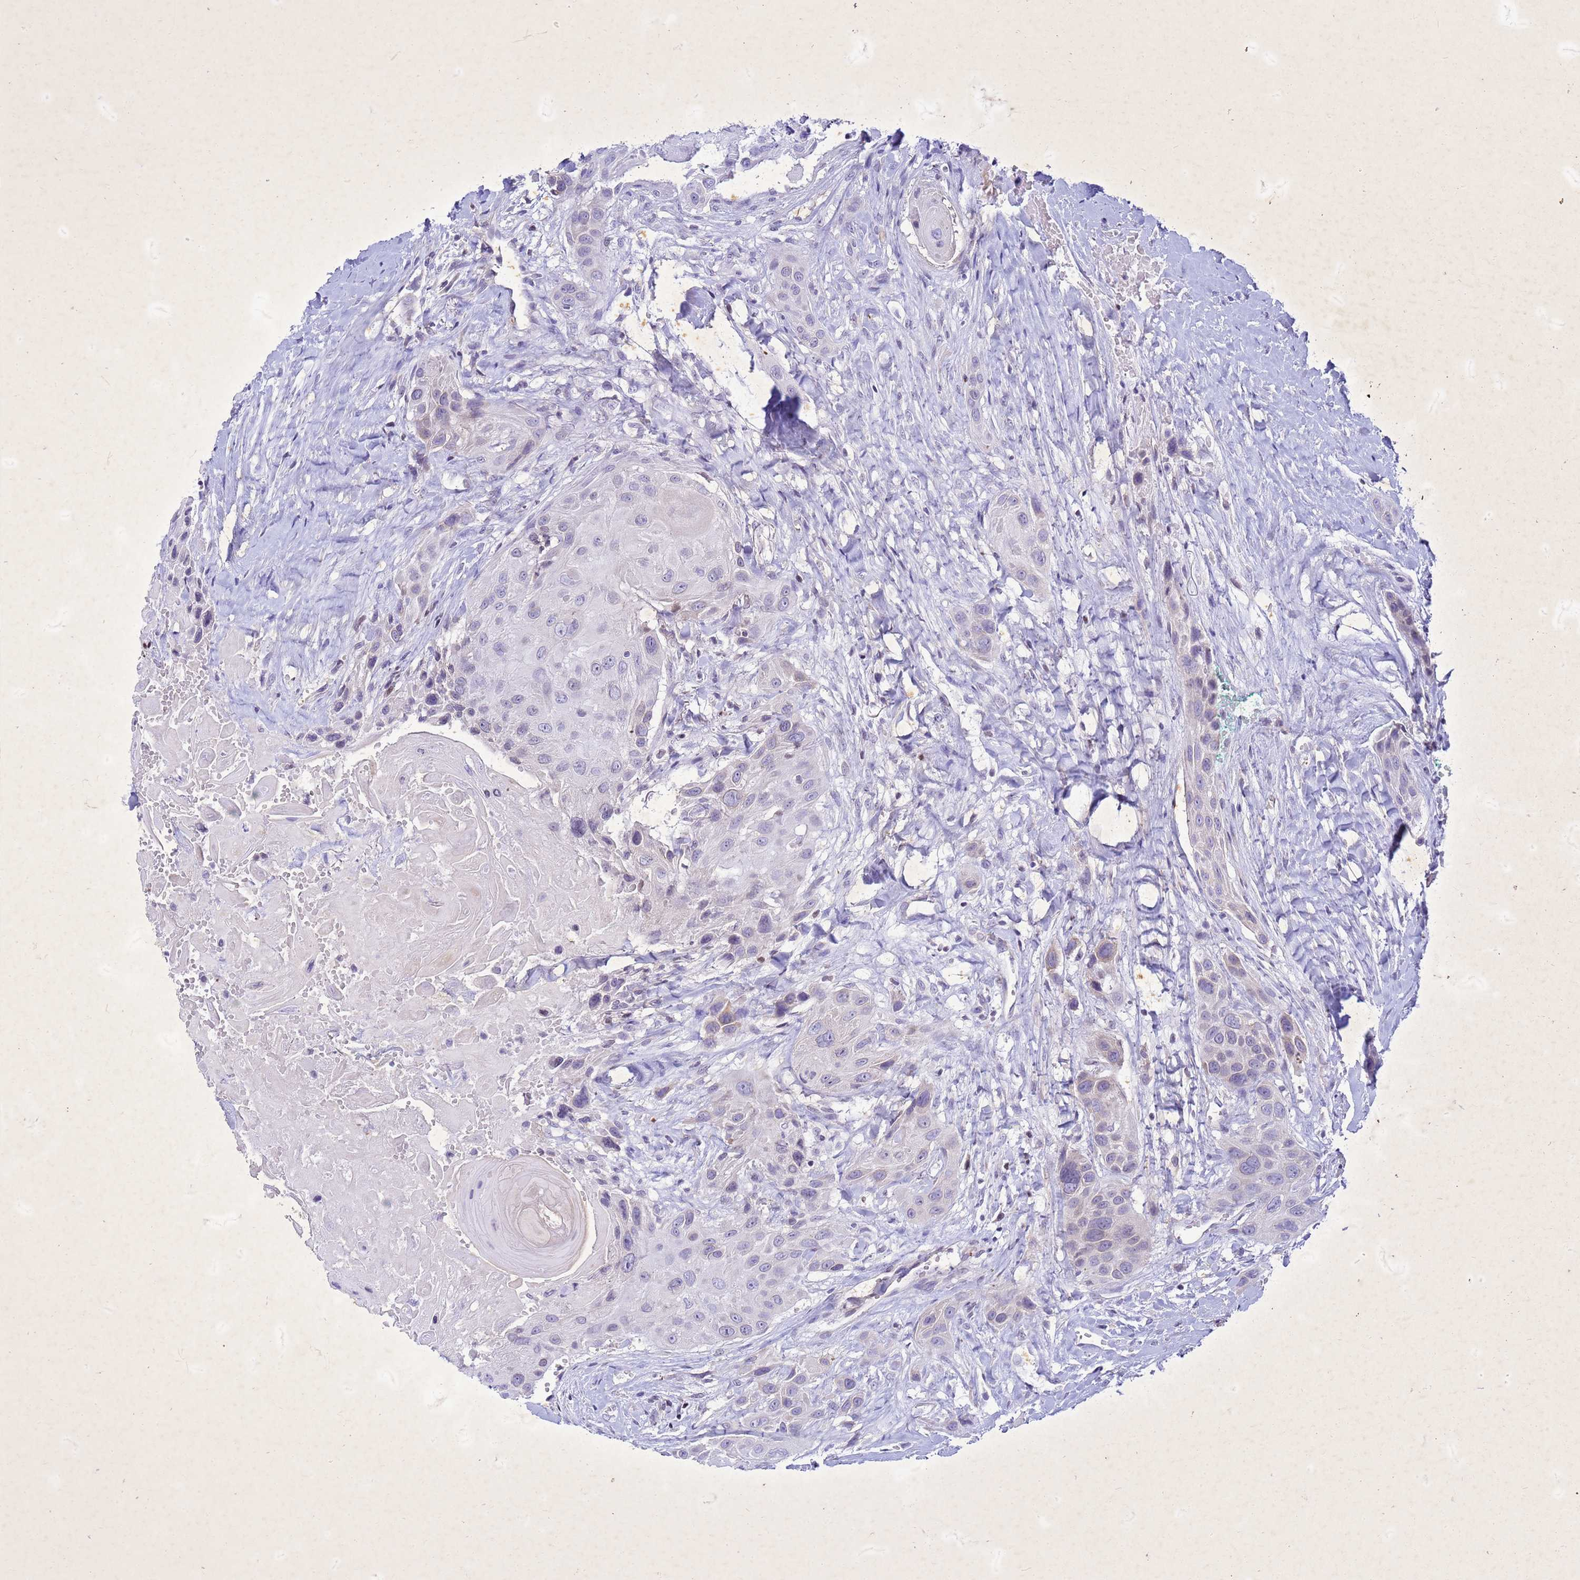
{"staining": {"intensity": "negative", "quantity": "none", "location": "none"}, "tissue": "head and neck cancer", "cell_type": "Tumor cells", "image_type": "cancer", "snomed": [{"axis": "morphology", "description": "Squamous cell carcinoma, NOS"}, {"axis": "topography", "description": "Head-Neck"}], "caption": "A micrograph of human head and neck cancer is negative for staining in tumor cells. The staining is performed using DAB brown chromogen with nuclei counter-stained in using hematoxylin.", "gene": "COPS9", "patient": {"sex": "male", "age": 81}}